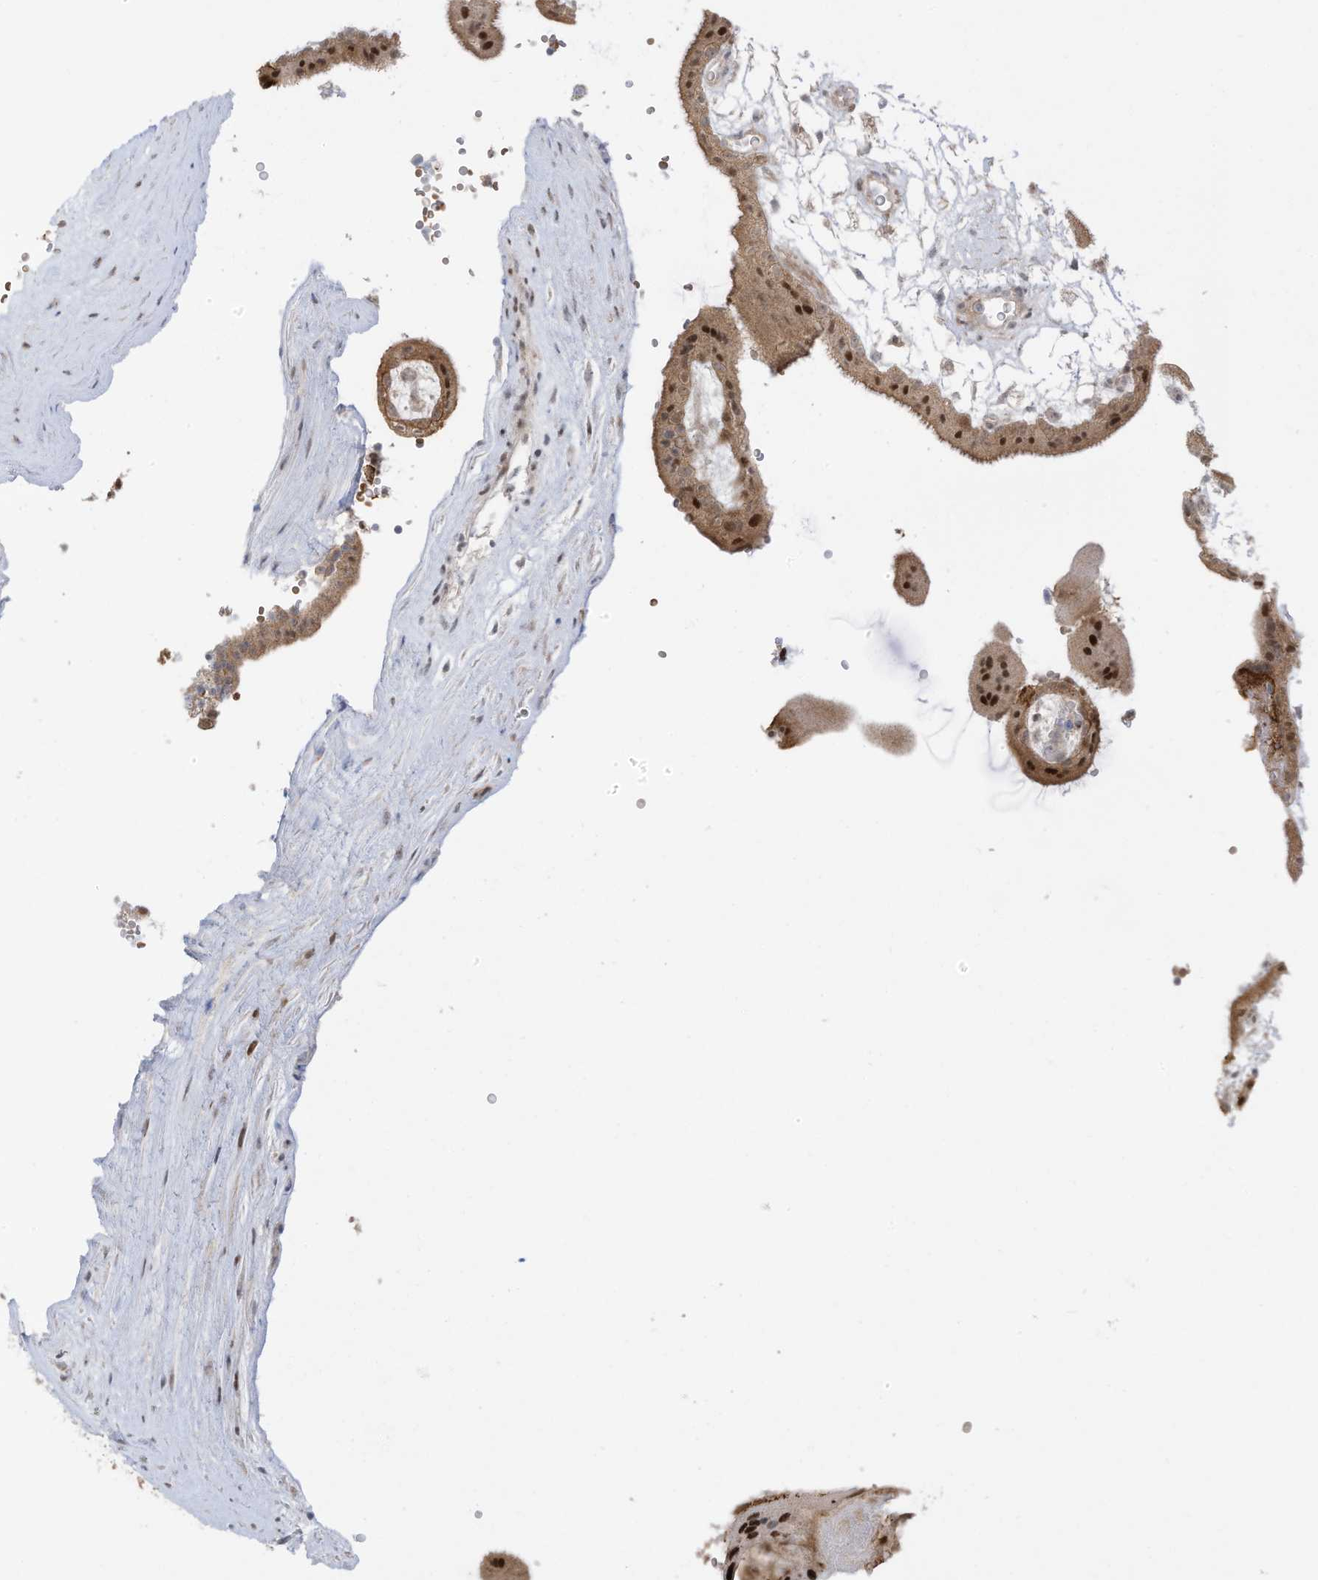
{"staining": {"intensity": "moderate", "quantity": ">75%", "location": "cytoplasmic/membranous,nuclear"}, "tissue": "placenta", "cell_type": "Trophoblastic cells", "image_type": "normal", "snomed": [{"axis": "morphology", "description": "Normal tissue, NOS"}, {"axis": "topography", "description": "Placenta"}], "caption": "Human placenta stained with a brown dye exhibits moderate cytoplasmic/membranous,nuclear positive staining in approximately >75% of trophoblastic cells.", "gene": "ZCWPW2", "patient": {"sex": "female", "age": 18}}